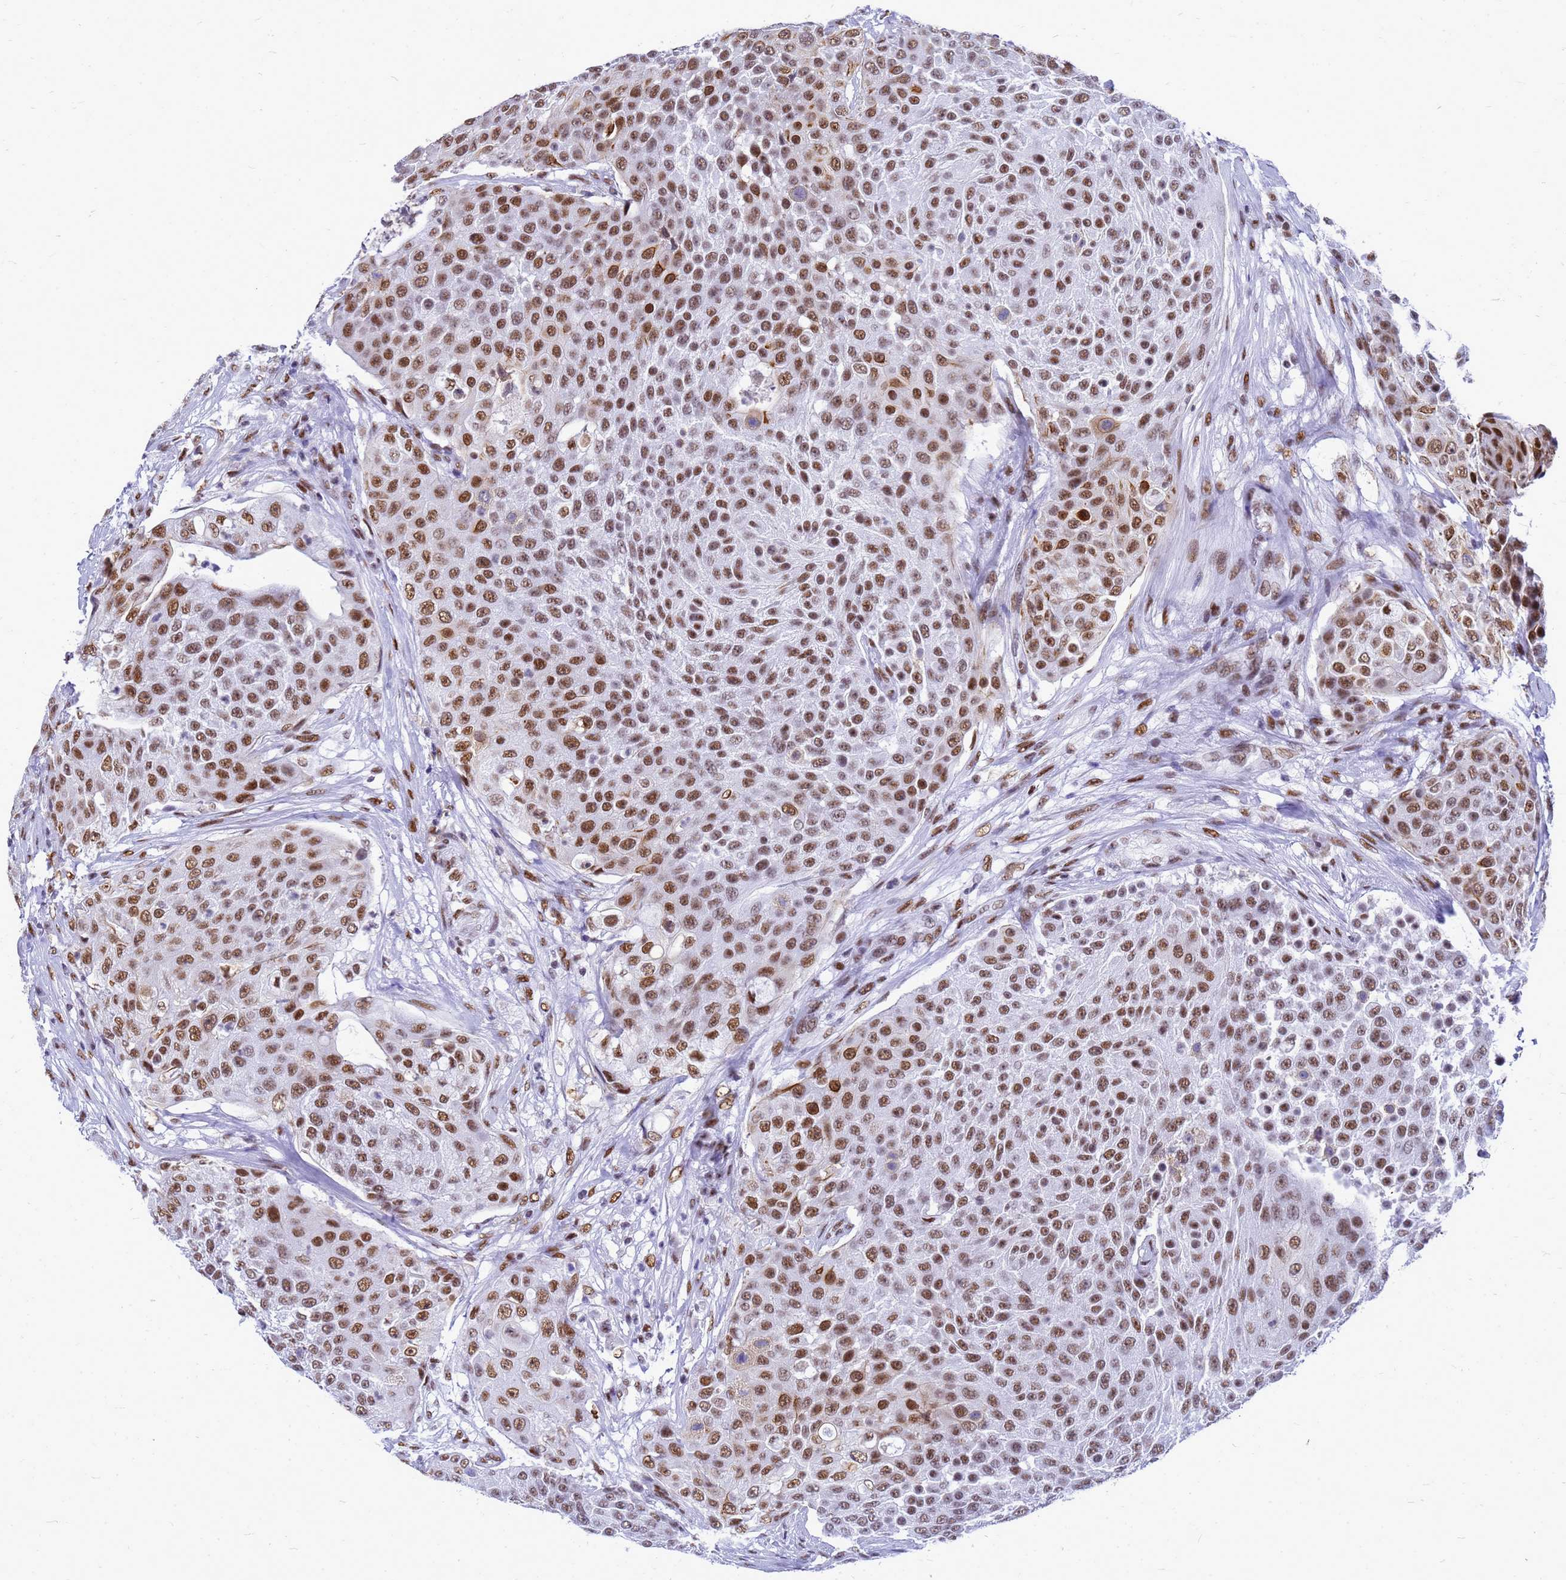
{"staining": {"intensity": "moderate", "quantity": ">75%", "location": "nuclear"}, "tissue": "urothelial cancer", "cell_type": "Tumor cells", "image_type": "cancer", "snomed": [{"axis": "morphology", "description": "Urothelial carcinoma, High grade"}, {"axis": "topography", "description": "Urinary bladder"}], "caption": "Protein analysis of urothelial cancer tissue reveals moderate nuclear staining in approximately >75% of tumor cells.", "gene": "SART3", "patient": {"sex": "female", "age": 63}}